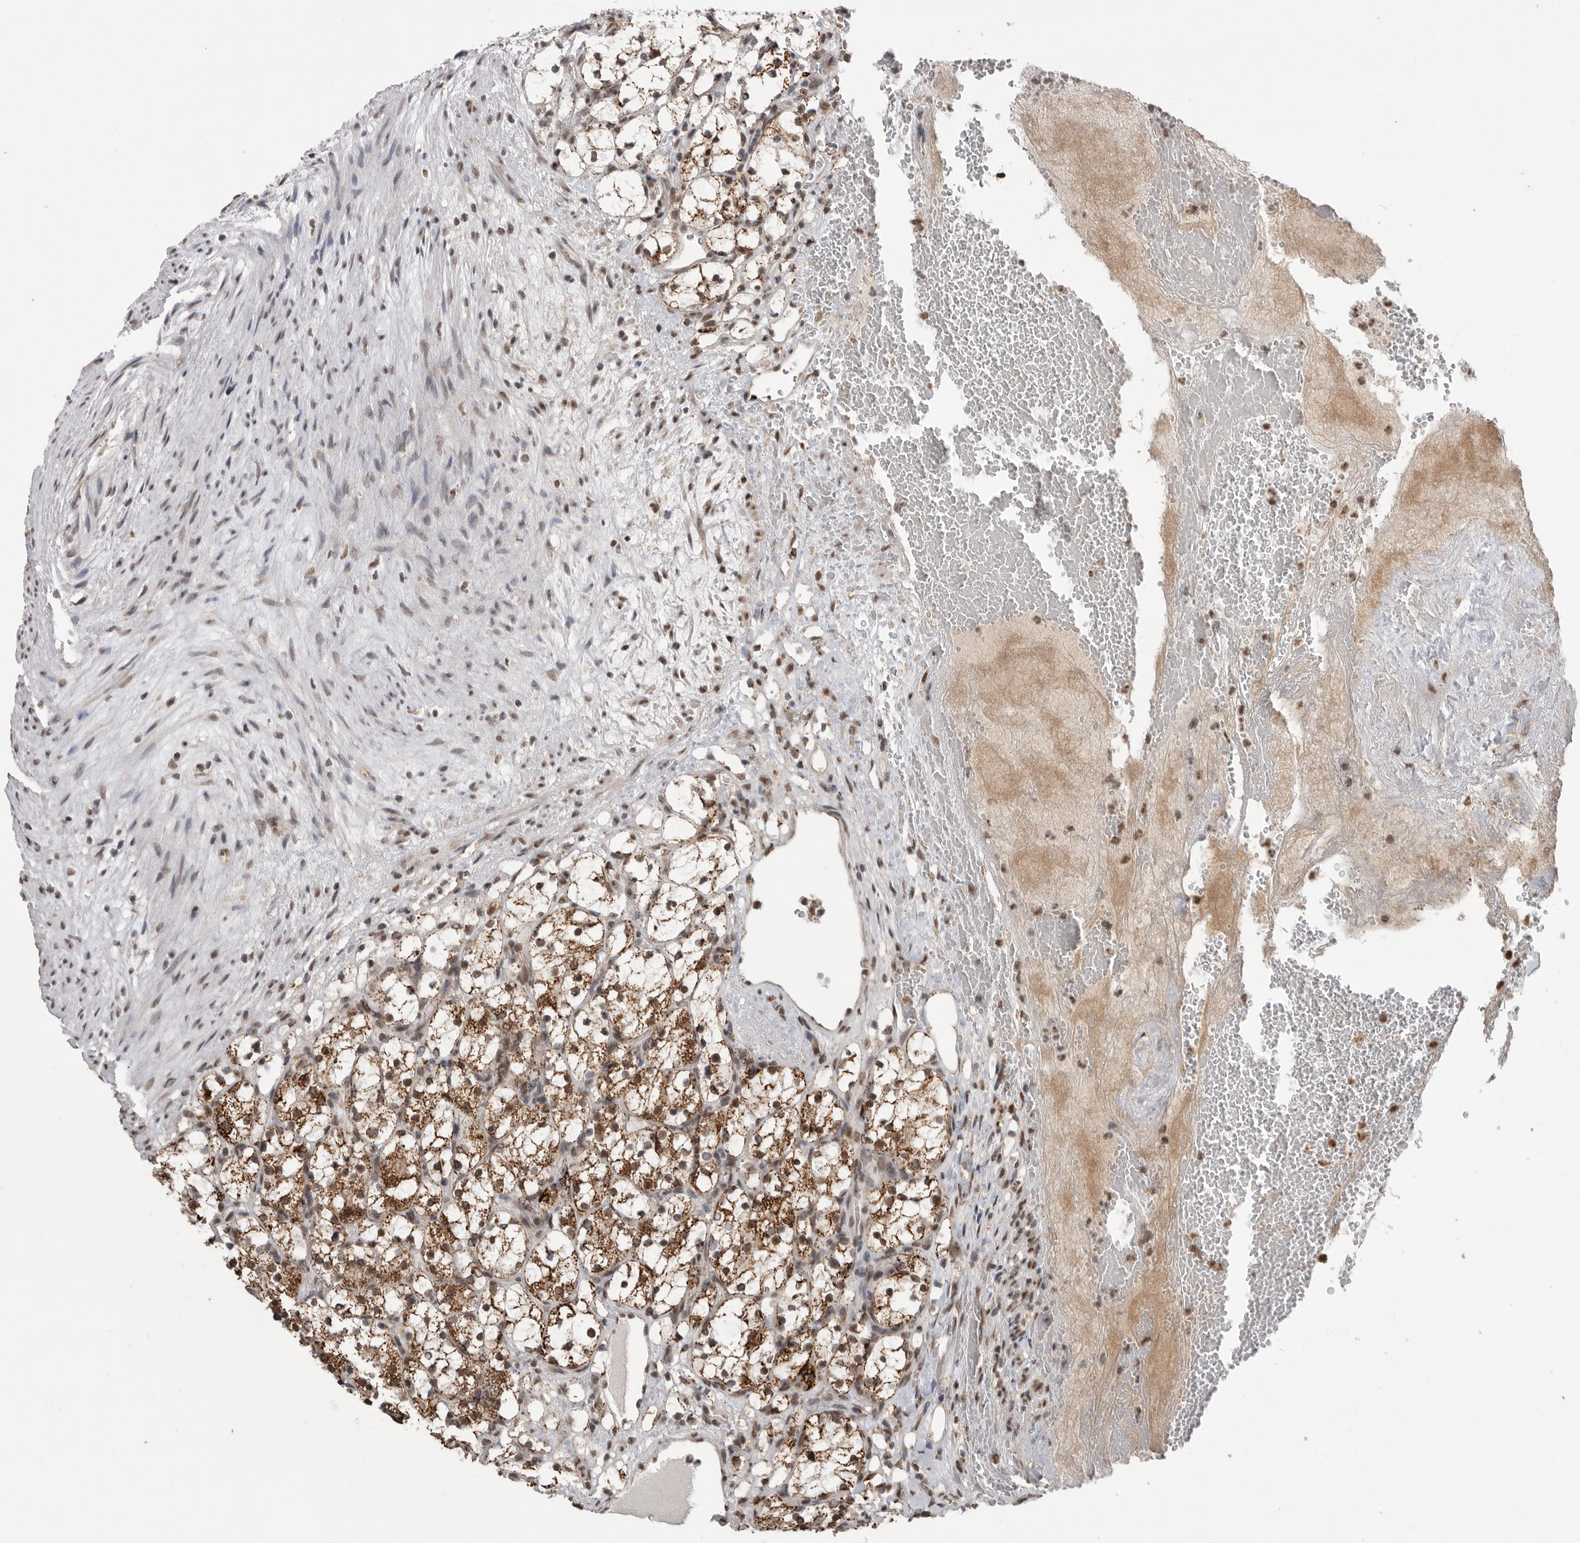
{"staining": {"intensity": "moderate", "quantity": ">75%", "location": "cytoplasmic/membranous,nuclear"}, "tissue": "renal cancer", "cell_type": "Tumor cells", "image_type": "cancer", "snomed": [{"axis": "morphology", "description": "Adenocarcinoma, NOS"}, {"axis": "topography", "description": "Kidney"}], "caption": "Renal cancer (adenocarcinoma) was stained to show a protein in brown. There is medium levels of moderate cytoplasmic/membranous and nuclear expression in about >75% of tumor cells.", "gene": "PPP1R10", "patient": {"sex": "female", "age": 69}}